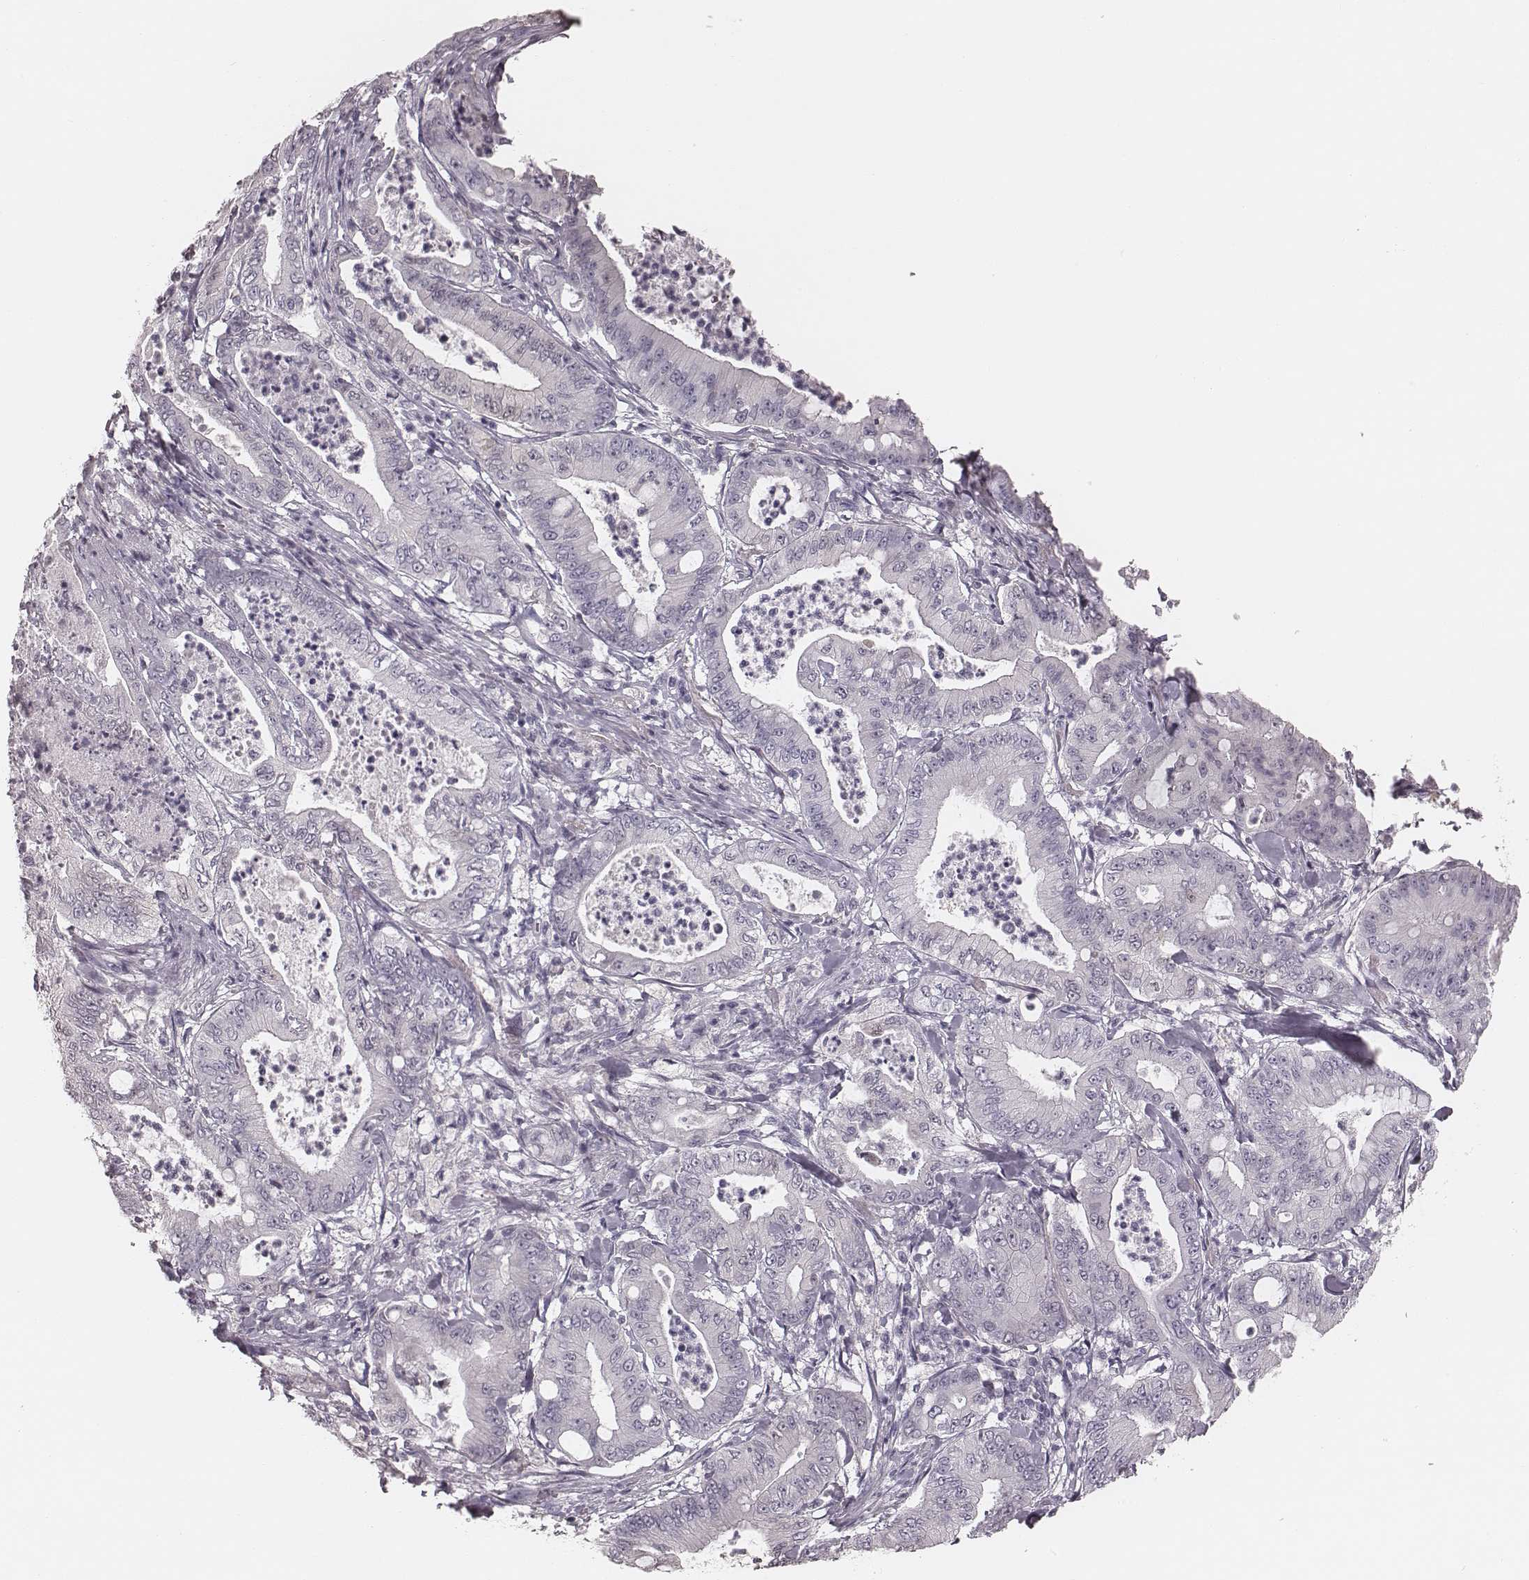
{"staining": {"intensity": "negative", "quantity": "none", "location": "none"}, "tissue": "pancreatic cancer", "cell_type": "Tumor cells", "image_type": "cancer", "snomed": [{"axis": "morphology", "description": "Adenocarcinoma, NOS"}, {"axis": "topography", "description": "Pancreas"}], "caption": "Tumor cells show no significant protein staining in pancreatic cancer. Nuclei are stained in blue.", "gene": "S100Z", "patient": {"sex": "male", "age": 71}}